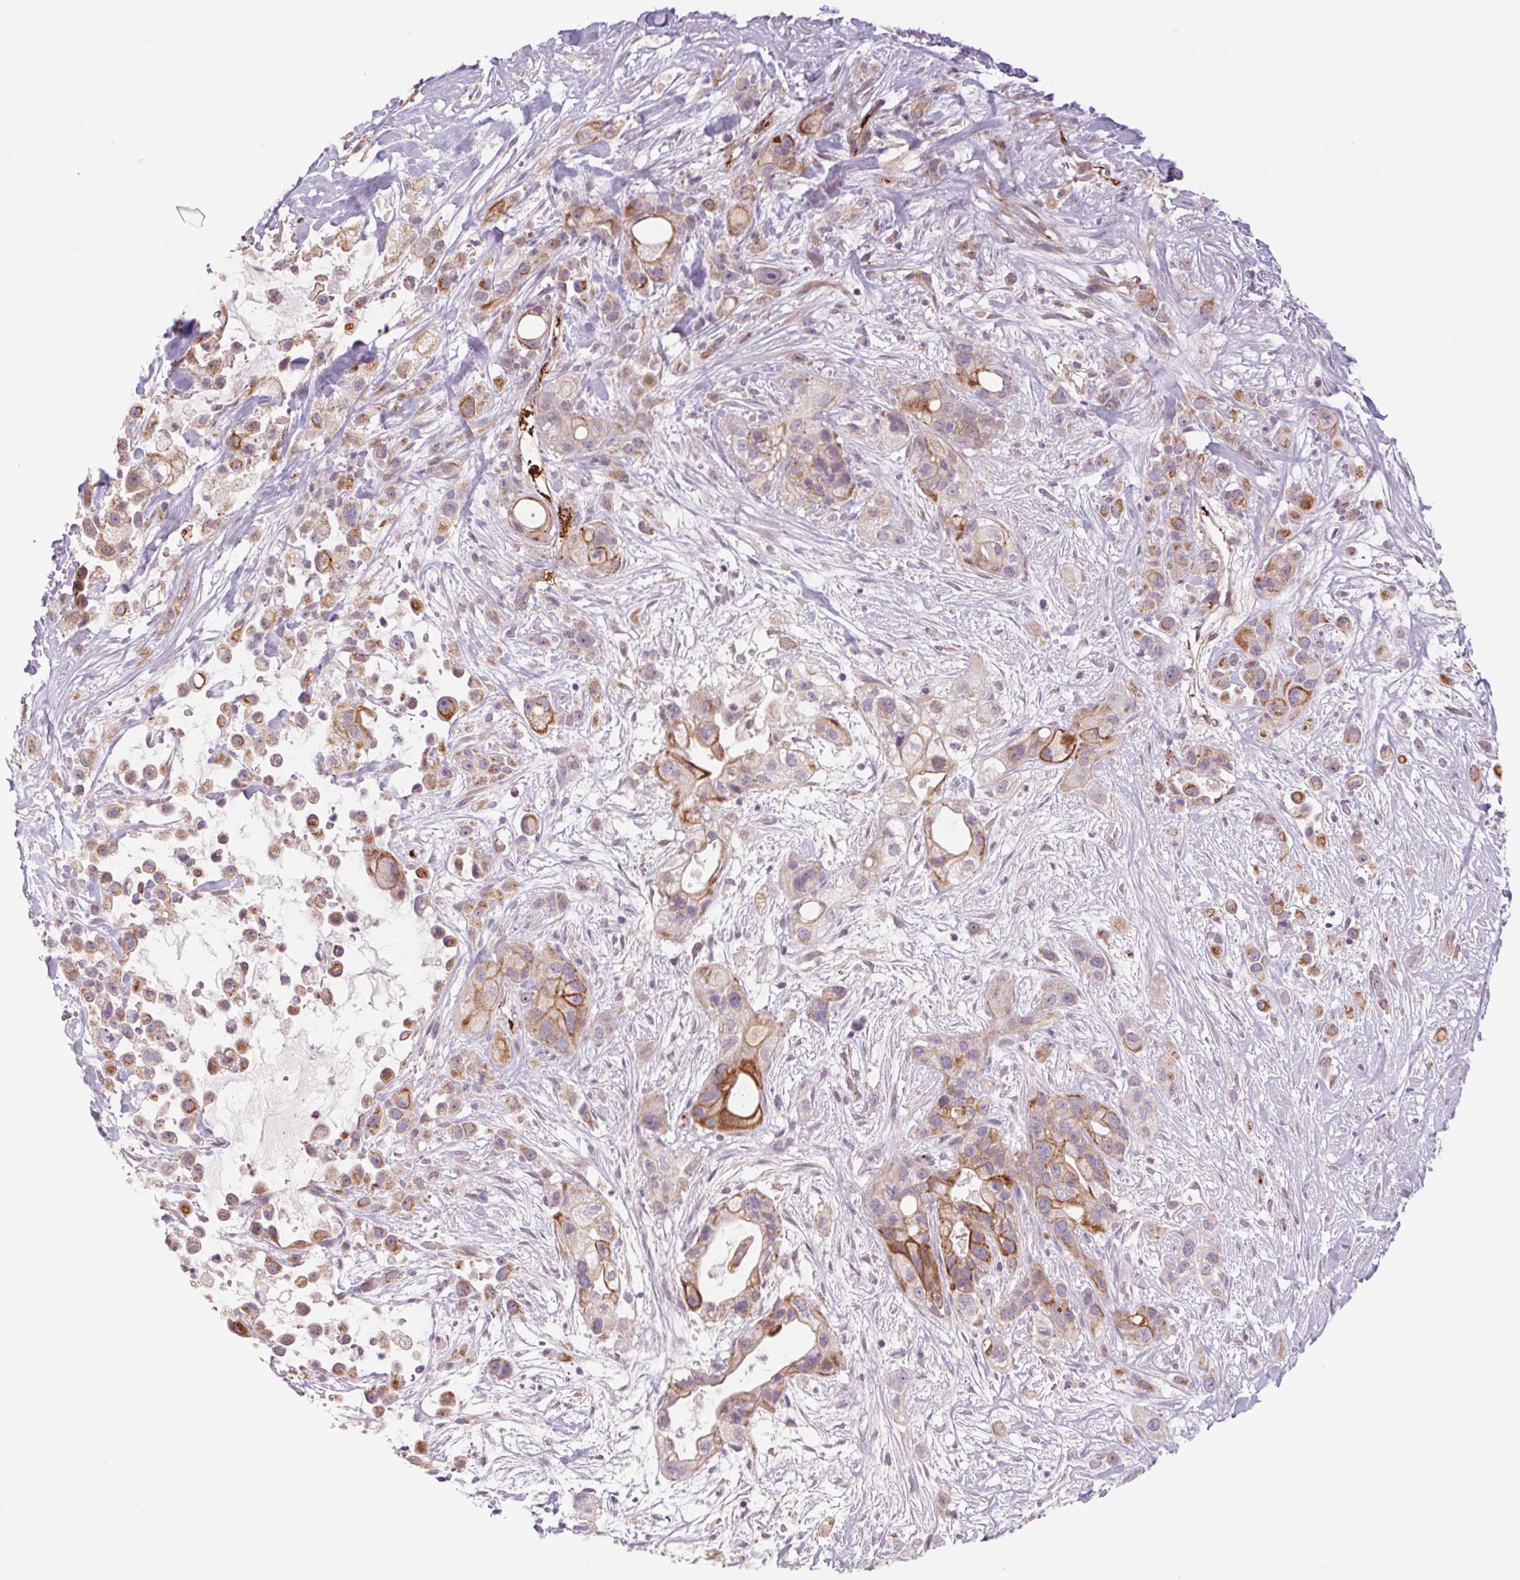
{"staining": {"intensity": "moderate", "quantity": "<25%", "location": "cytoplasmic/membranous"}, "tissue": "pancreatic cancer", "cell_type": "Tumor cells", "image_type": "cancer", "snomed": [{"axis": "morphology", "description": "Adenocarcinoma, NOS"}, {"axis": "topography", "description": "Pancreas"}], "caption": "The image reveals immunohistochemical staining of adenocarcinoma (pancreatic). There is moderate cytoplasmic/membranous positivity is identified in approximately <25% of tumor cells.", "gene": "MS4A13", "patient": {"sex": "male", "age": 44}}